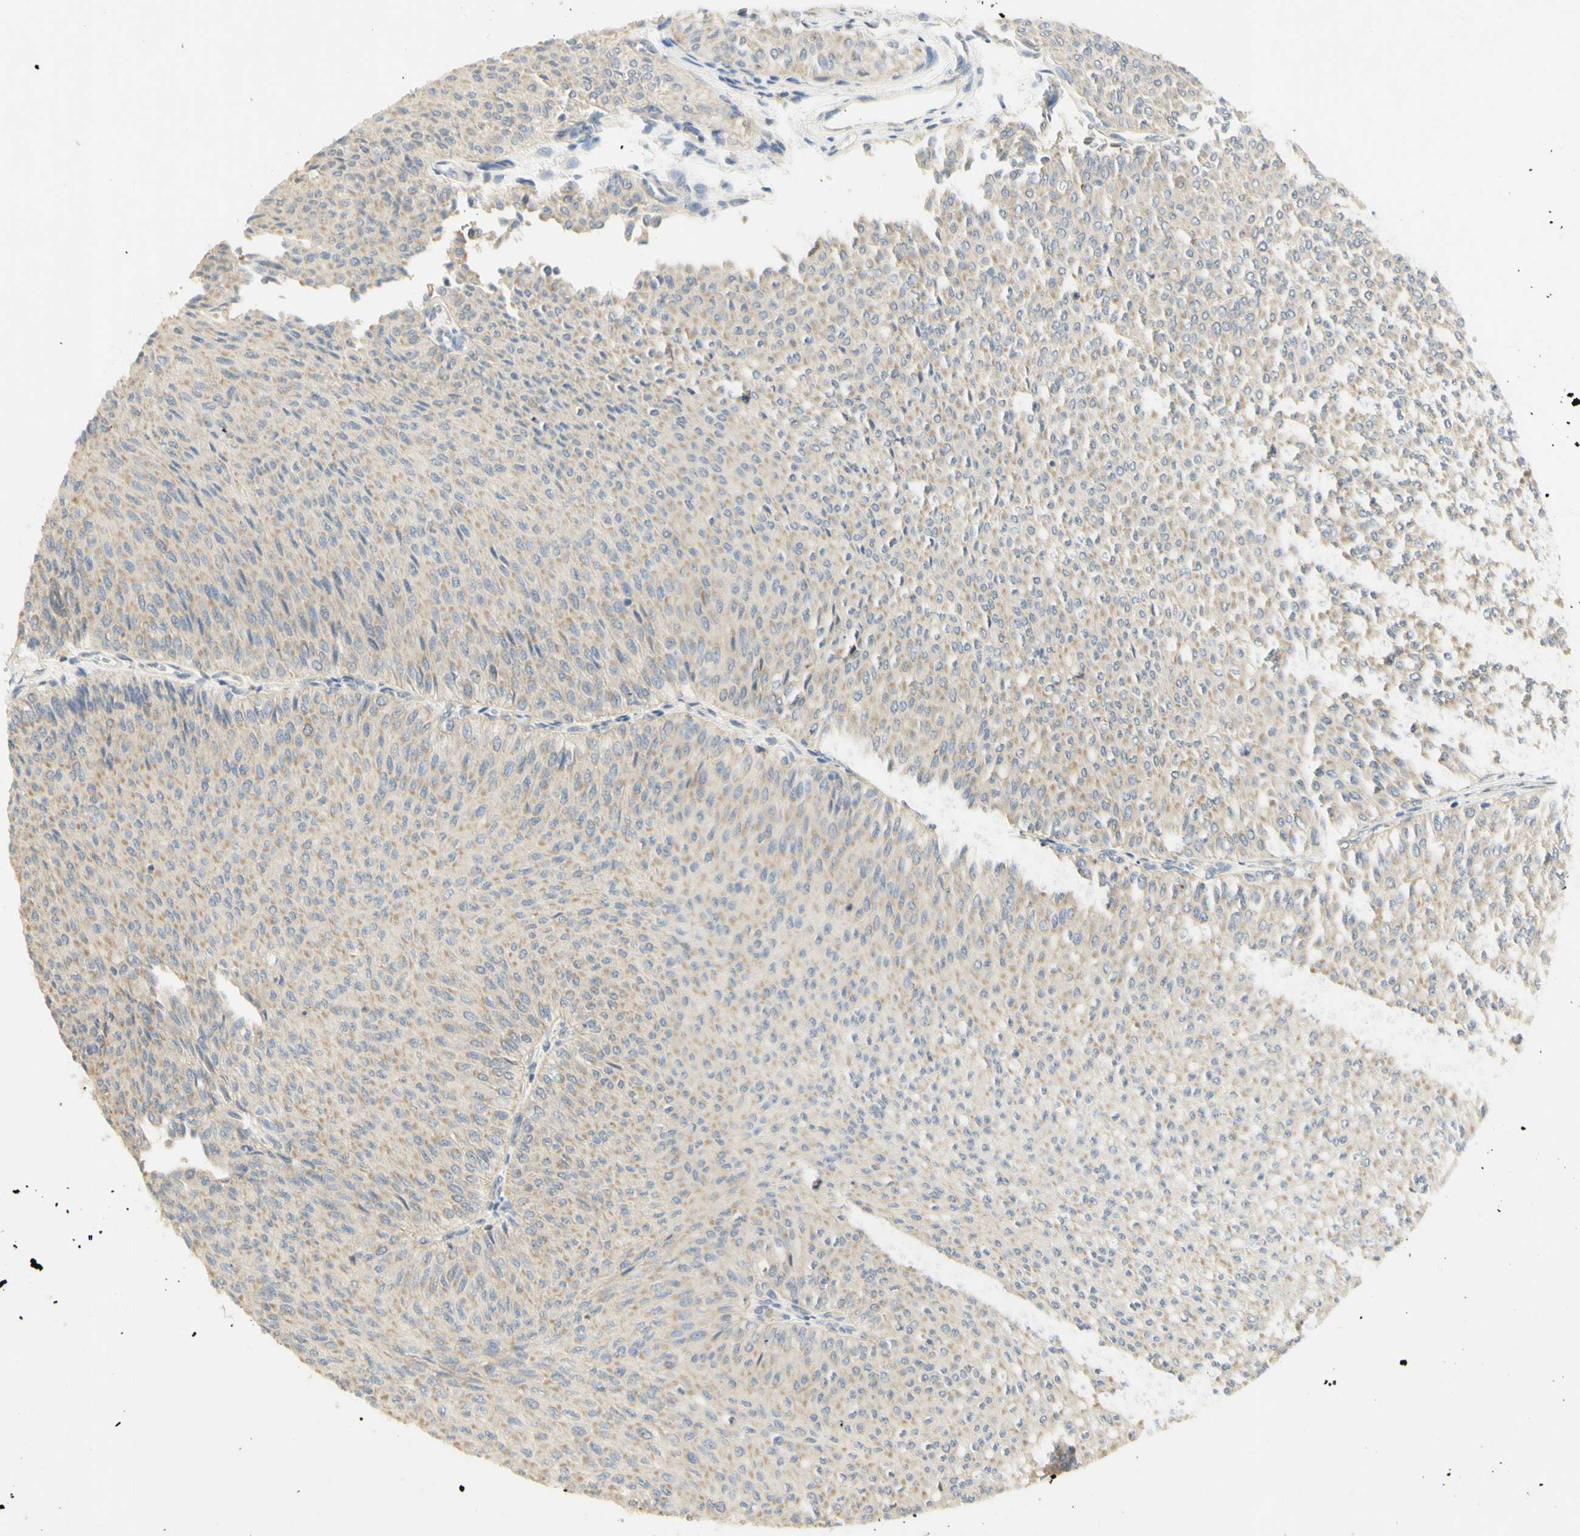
{"staining": {"intensity": "weak", "quantity": ">75%", "location": "cytoplasmic/membranous"}, "tissue": "urothelial cancer", "cell_type": "Tumor cells", "image_type": "cancer", "snomed": [{"axis": "morphology", "description": "Urothelial carcinoma, Low grade"}, {"axis": "topography", "description": "Urinary bladder"}], "caption": "A micrograph of urothelial cancer stained for a protein displays weak cytoplasmic/membranous brown staining in tumor cells. (Brightfield microscopy of DAB IHC at high magnification).", "gene": "KIF11", "patient": {"sex": "male", "age": 78}}